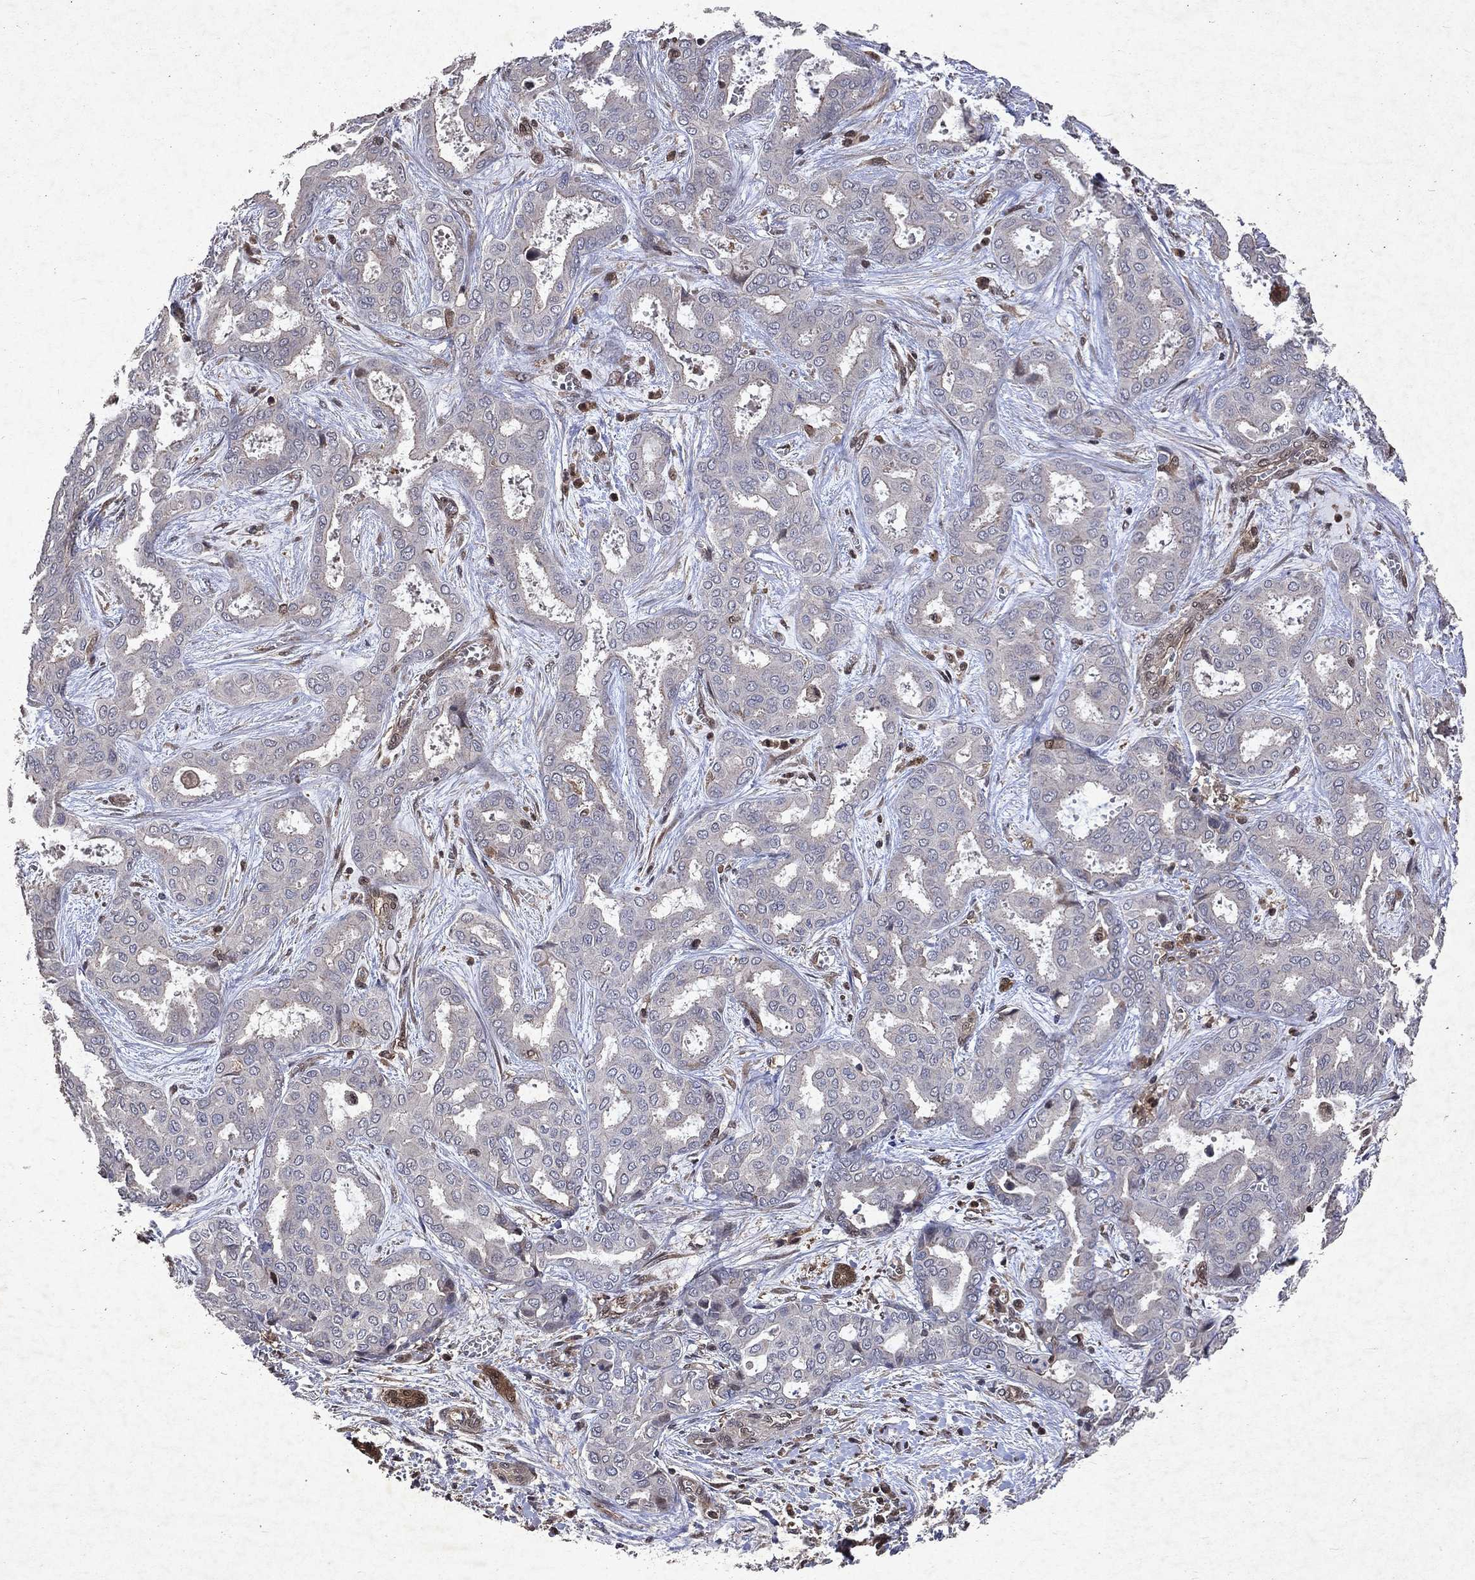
{"staining": {"intensity": "negative", "quantity": "none", "location": "none"}, "tissue": "liver cancer", "cell_type": "Tumor cells", "image_type": "cancer", "snomed": [{"axis": "morphology", "description": "Cholangiocarcinoma"}, {"axis": "topography", "description": "Liver"}], "caption": "This is an immunohistochemistry photomicrograph of human liver cholangiocarcinoma. There is no staining in tumor cells.", "gene": "MTAP", "patient": {"sex": "female", "age": 64}}